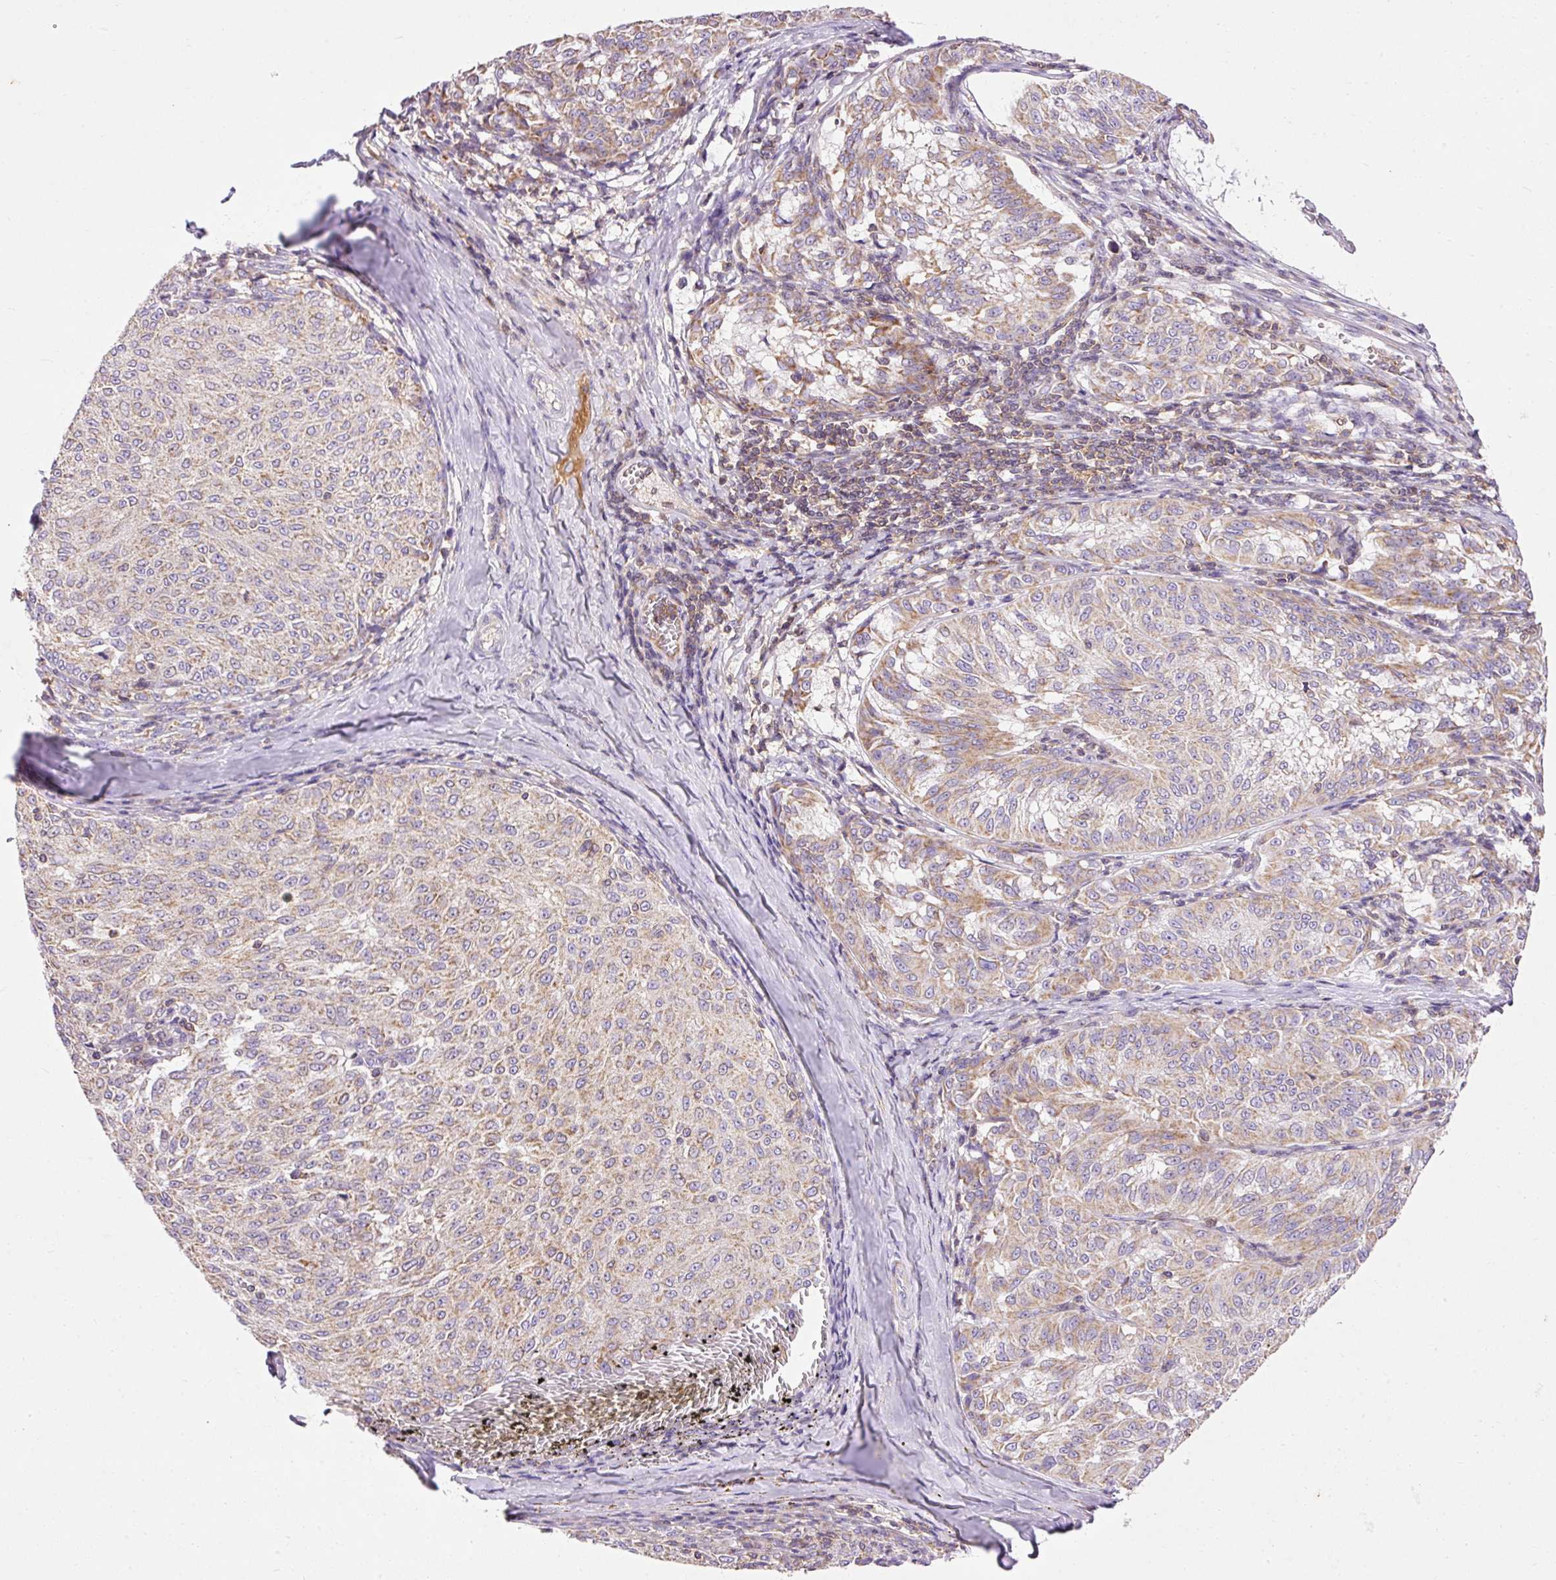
{"staining": {"intensity": "weak", "quantity": ">75%", "location": "cytoplasmic/membranous"}, "tissue": "melanoma", "cell_type": "Tumor cells", "image_type": "cancer", "snomed": [{"axis": "morphology", "description": "Malignant melanoma, NOS"}, {"axis": "topography", "description": "Skin"}], "caption": "A brown stain highlights weak cytoplasmic/membranous staining of a protein in human malignant melanoma tumor cells.", "gene": "IMMT", "patient": {"sex": "female", "age": 72}}